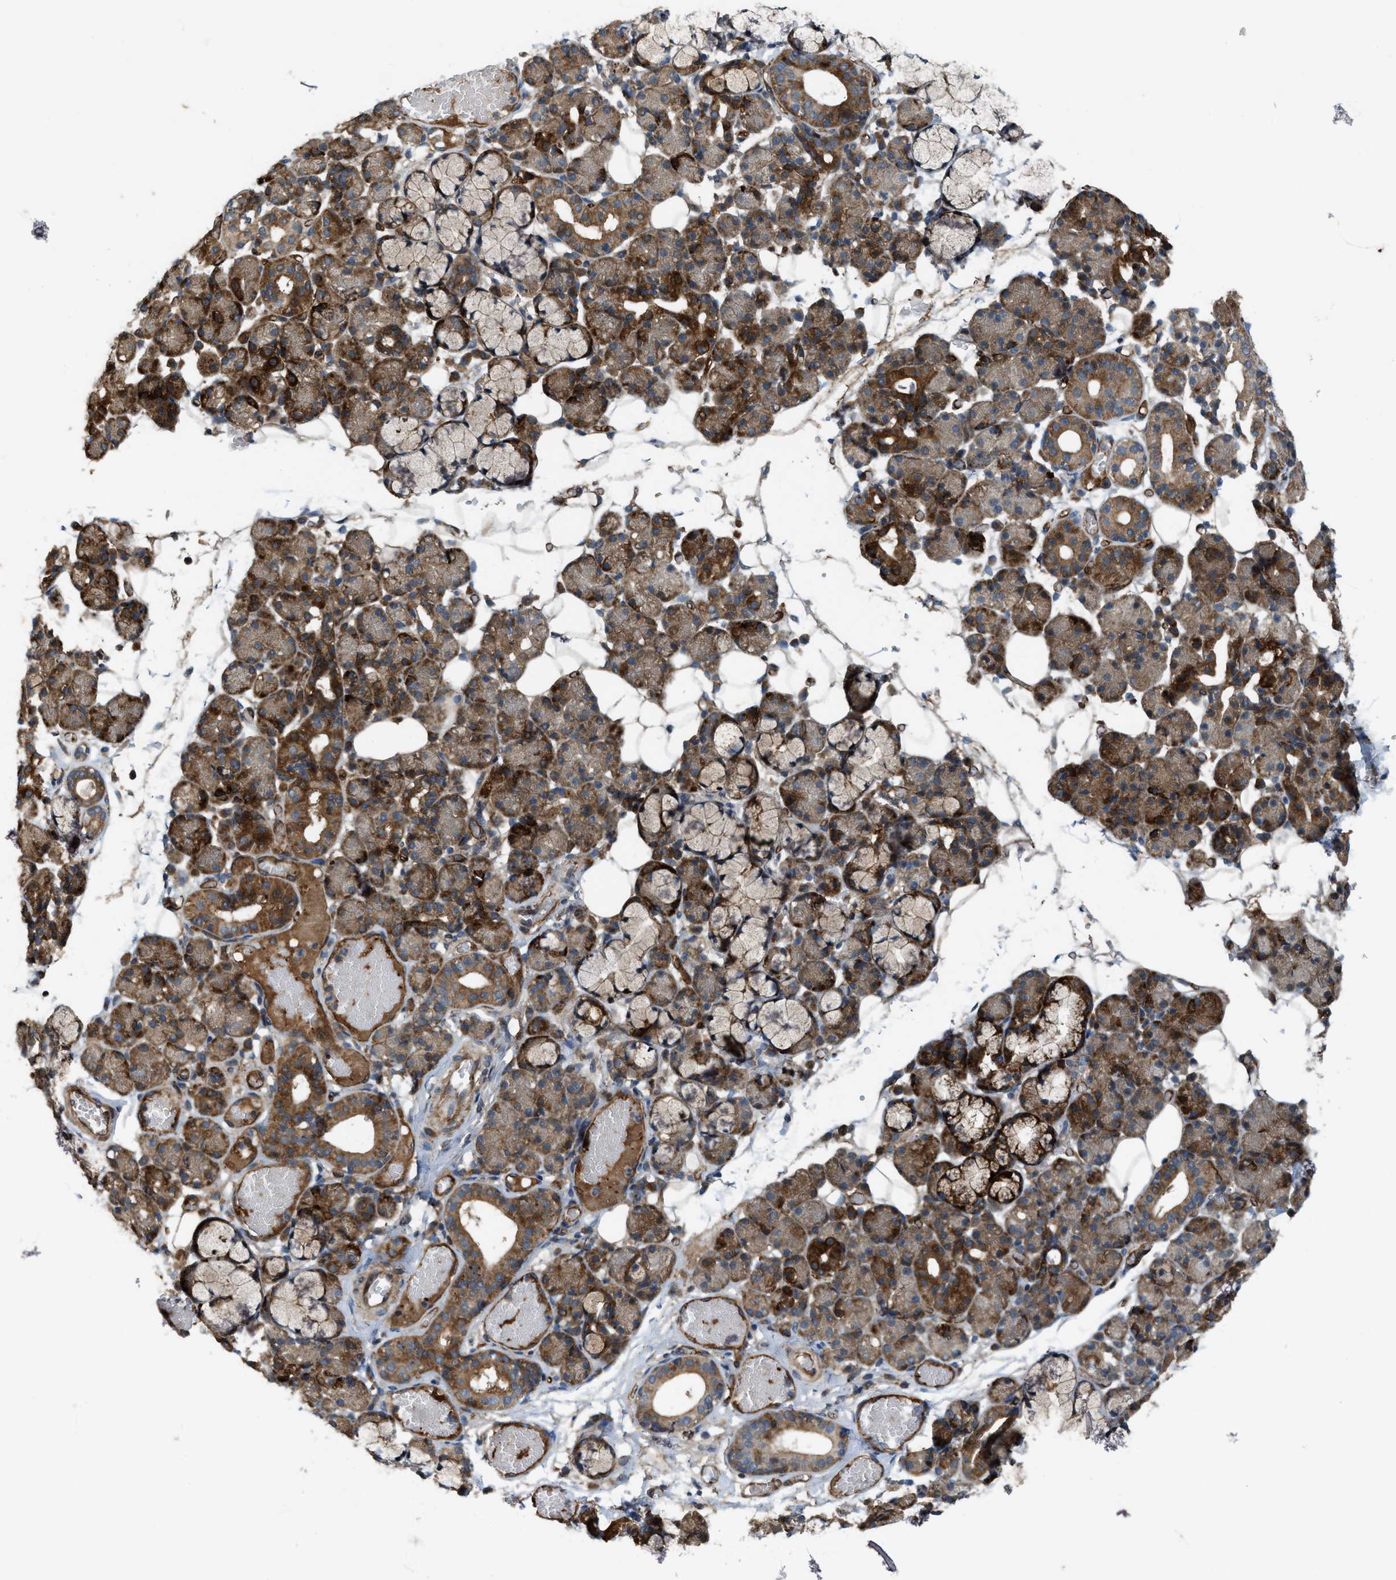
{"staining": {"intensity": "moderate", "quantity": "25%-75%", "location": "cytoplasmic/membranous"}, "tissue": "salivary gland", "cell_type": "Glandular cells", "image_type": "normal", "snomed": [{"axis": "morphology", "description": "Normal tissue, NOS"}, {"axis": "topography", "description": "Salivary gland"}], "caption": "Immunohistochemistry (IHC) image of benign human salivary gland stained for a protein (brown), which reveals medium levels of moderate cytoplasmic/membranous staining in about 25%-75% of glandular cells.", "gene": "LRRC72", "patient": {"sex": "male", "age": 63}}